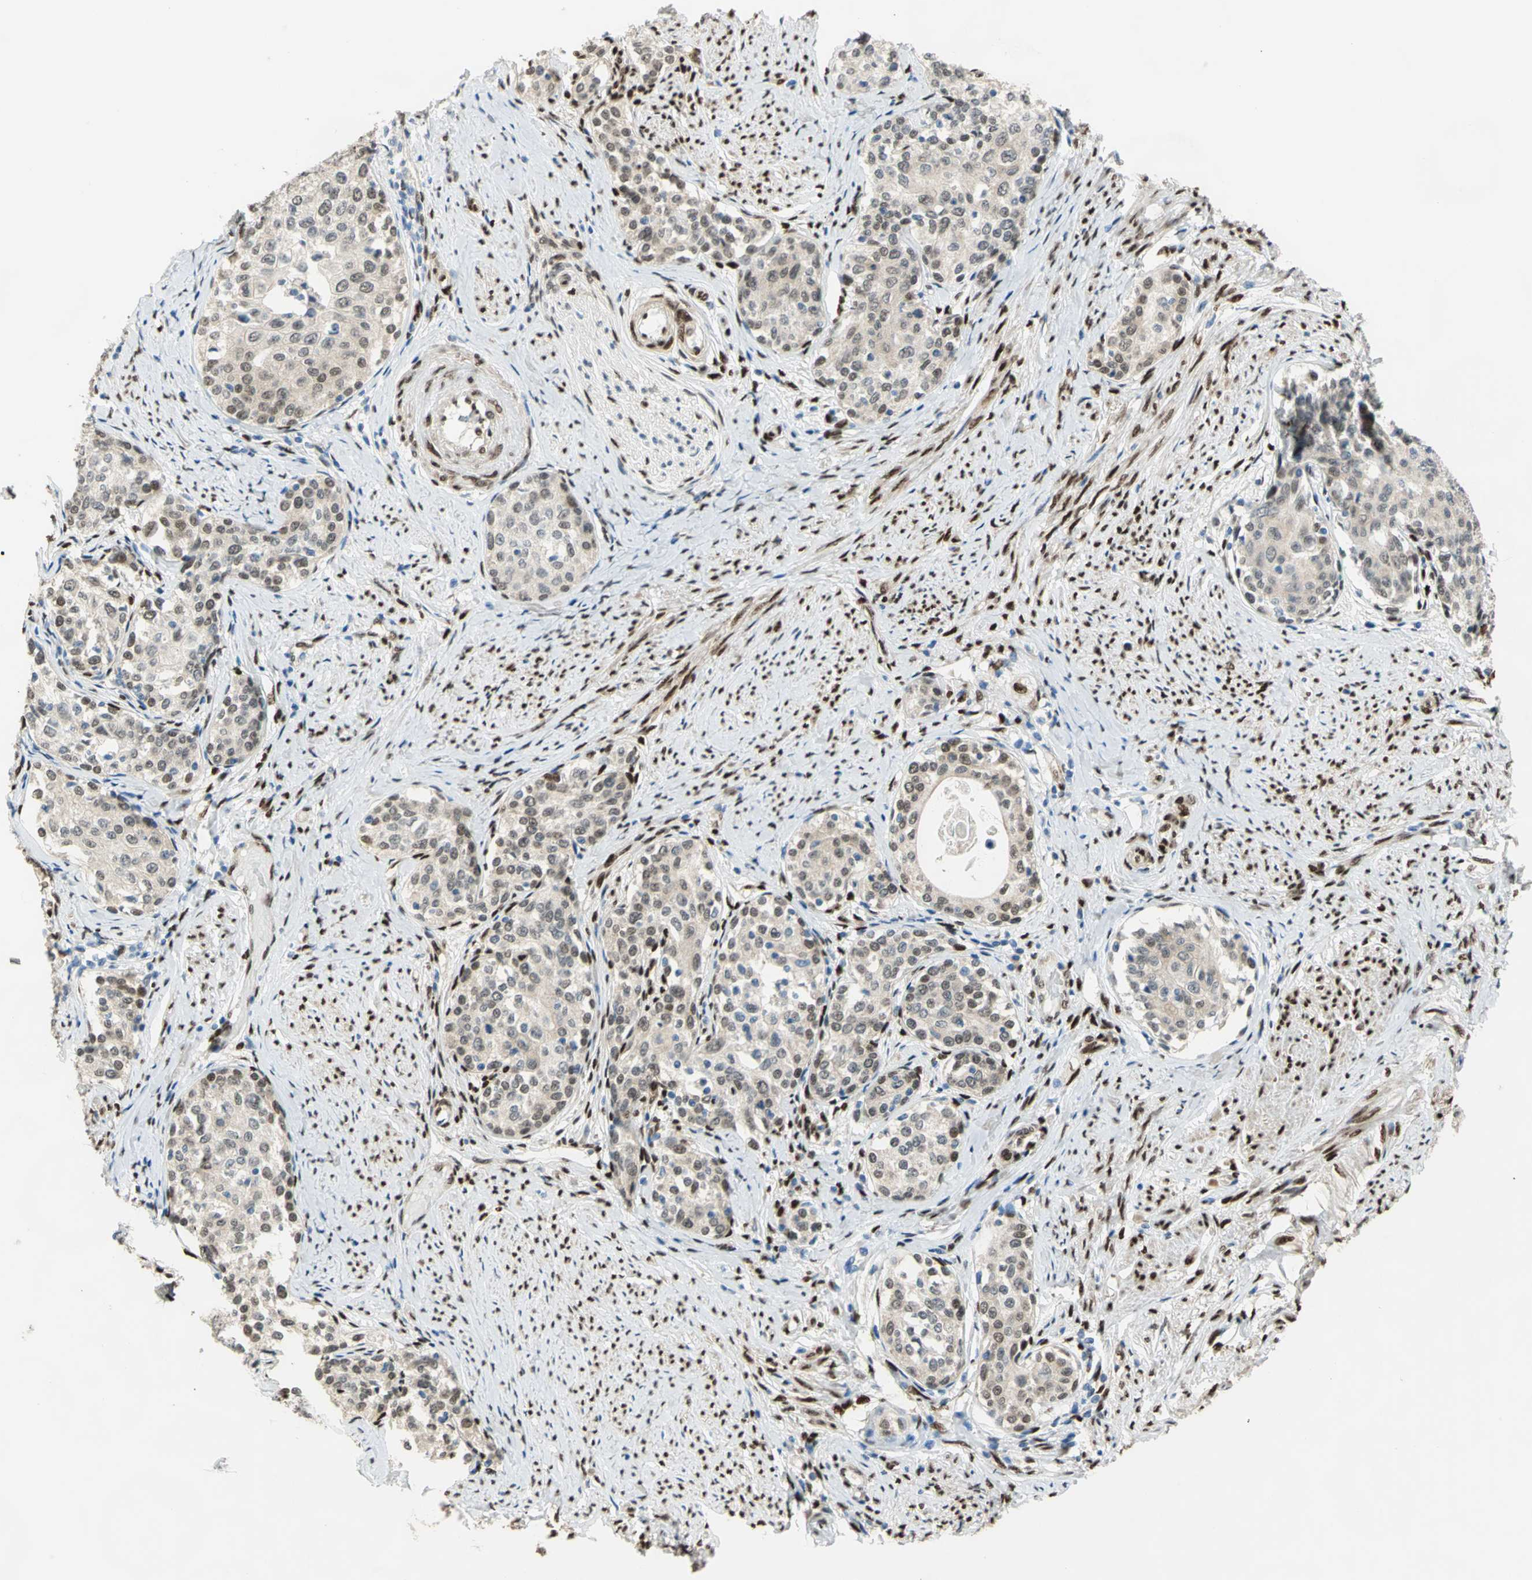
{"staining": {"intensity": "weak", "quantity": ">75%", "location": "cytoplasmic/membranous,nuclear"}, "tissue": "cervical cancer", "cell_type": "Tumor cells", "image_type": "cancer", "snomed": [{"axis": "morphology", "description": "Squamous cell carcinoma, NOS"}, {"axis": "morphology", "description": "Adenocarcinoma, NOS"}, {"axis": "topography", "description": "Cervix"}], "caption": "Immunohistochemistry (IHC) of cervical cancer (squamous cell carcinoma) demonstrates low levels of weak cytoplasmic/membranous and nuclear expression in approximately >75% of tumor cells.", "gene": "RBFOX2", "patient": {"sex": "female", "age": 52}}